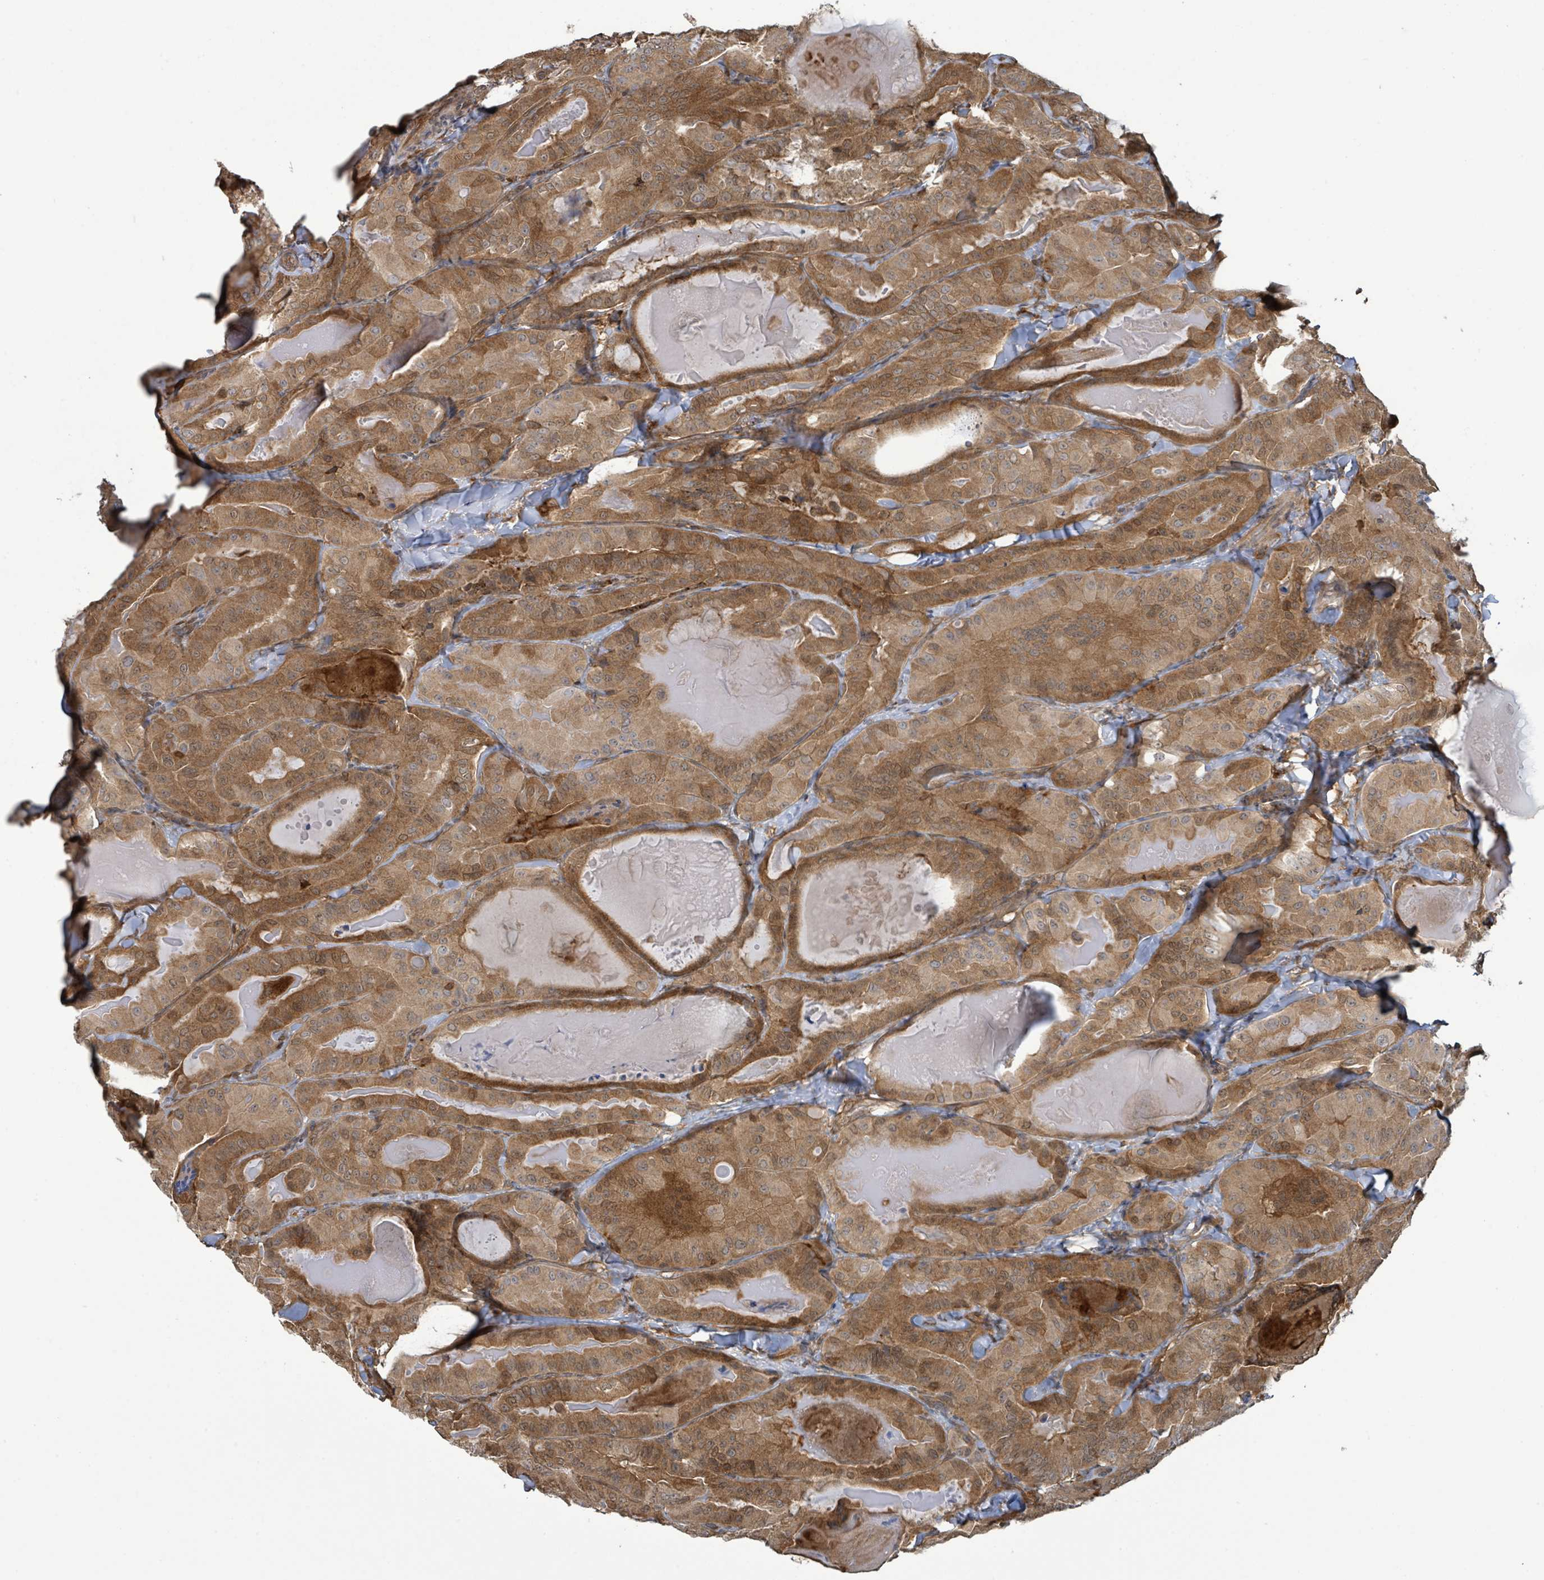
{"staining": {"intensity": "moderate", "quantity": ">75%", "location": "cytoplasmic/membranous"}, "tissue": "thyroid cancer", "cell_type": "Tumor cells", "image_type": "cancer", "snomed": [{"axis": "morphology", "description": "Papillary adenocarcinoma, NOS"}, {"axis": "topography", "description": "Thyroid gland"}], "caption": "Human thyroid papillary adenocarcinoma stained with a brown dye demonstrates moderate cytoplasmic/membranous positive staining in approximately >75% of tumor cells.", "gene": "ARPIN", "patient": {"sex": "female", "age": 68}}